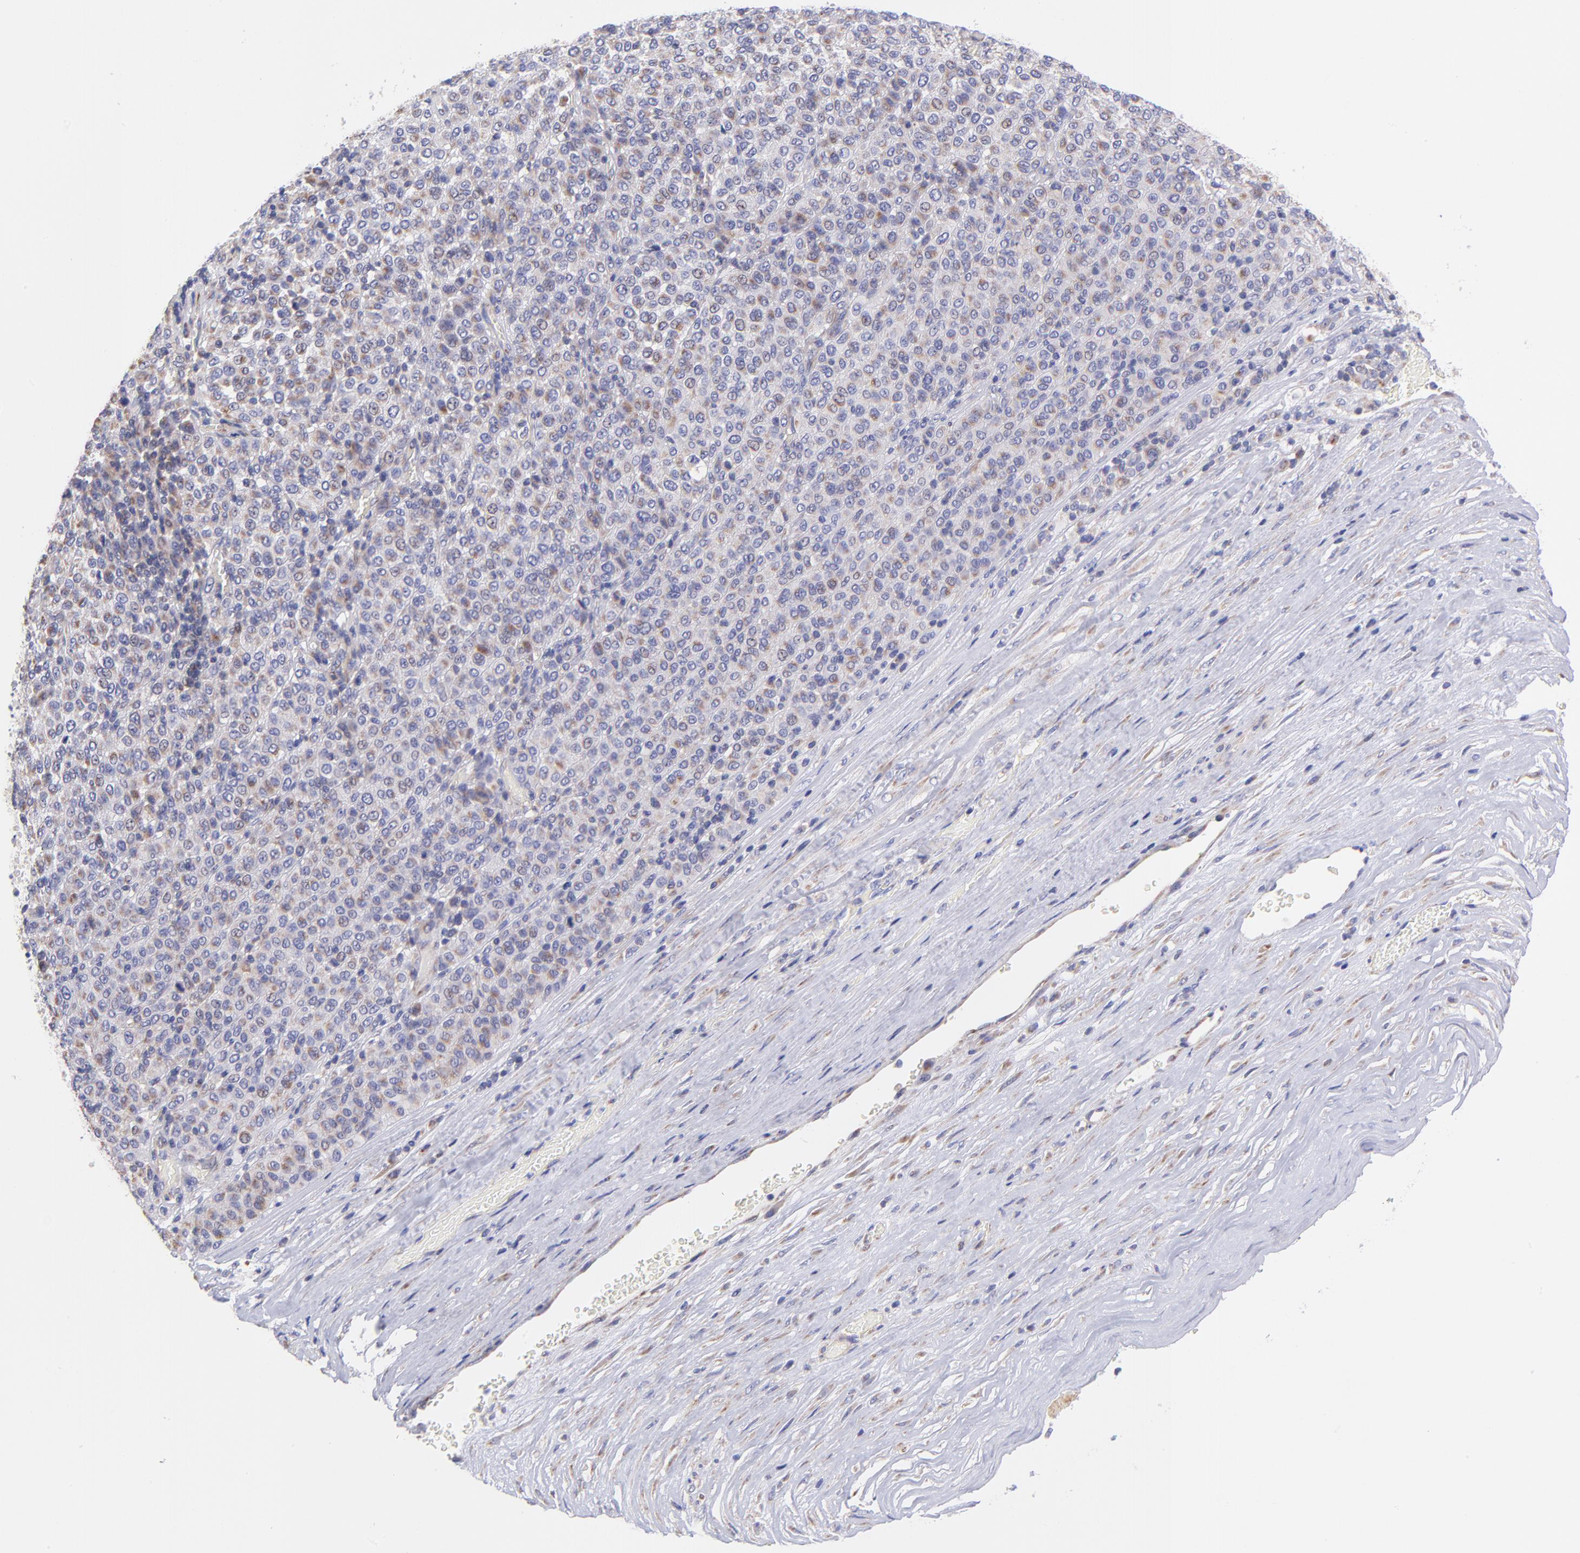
{"staining": {"intensity": "moderate", "quantity": "25%-75%", "location": "cytoplasmic/membranous"}, "tissue": "melanoma", "cell_type": "Tumor cells", "image_type": "cancer", "snomed": [{"axis": "morphology", "description": "Malignant melanoma, Metastatic site"}, {"axis": "topography", "description": "Pancreas"}], "caption": "A photomicrograph of melanoma stained for a protein displays moderate cytoplasmic/membranous brown staining in tumor cells.", "gene": "NDUFB7", "patient": {"sex": "female", "age": 30}}